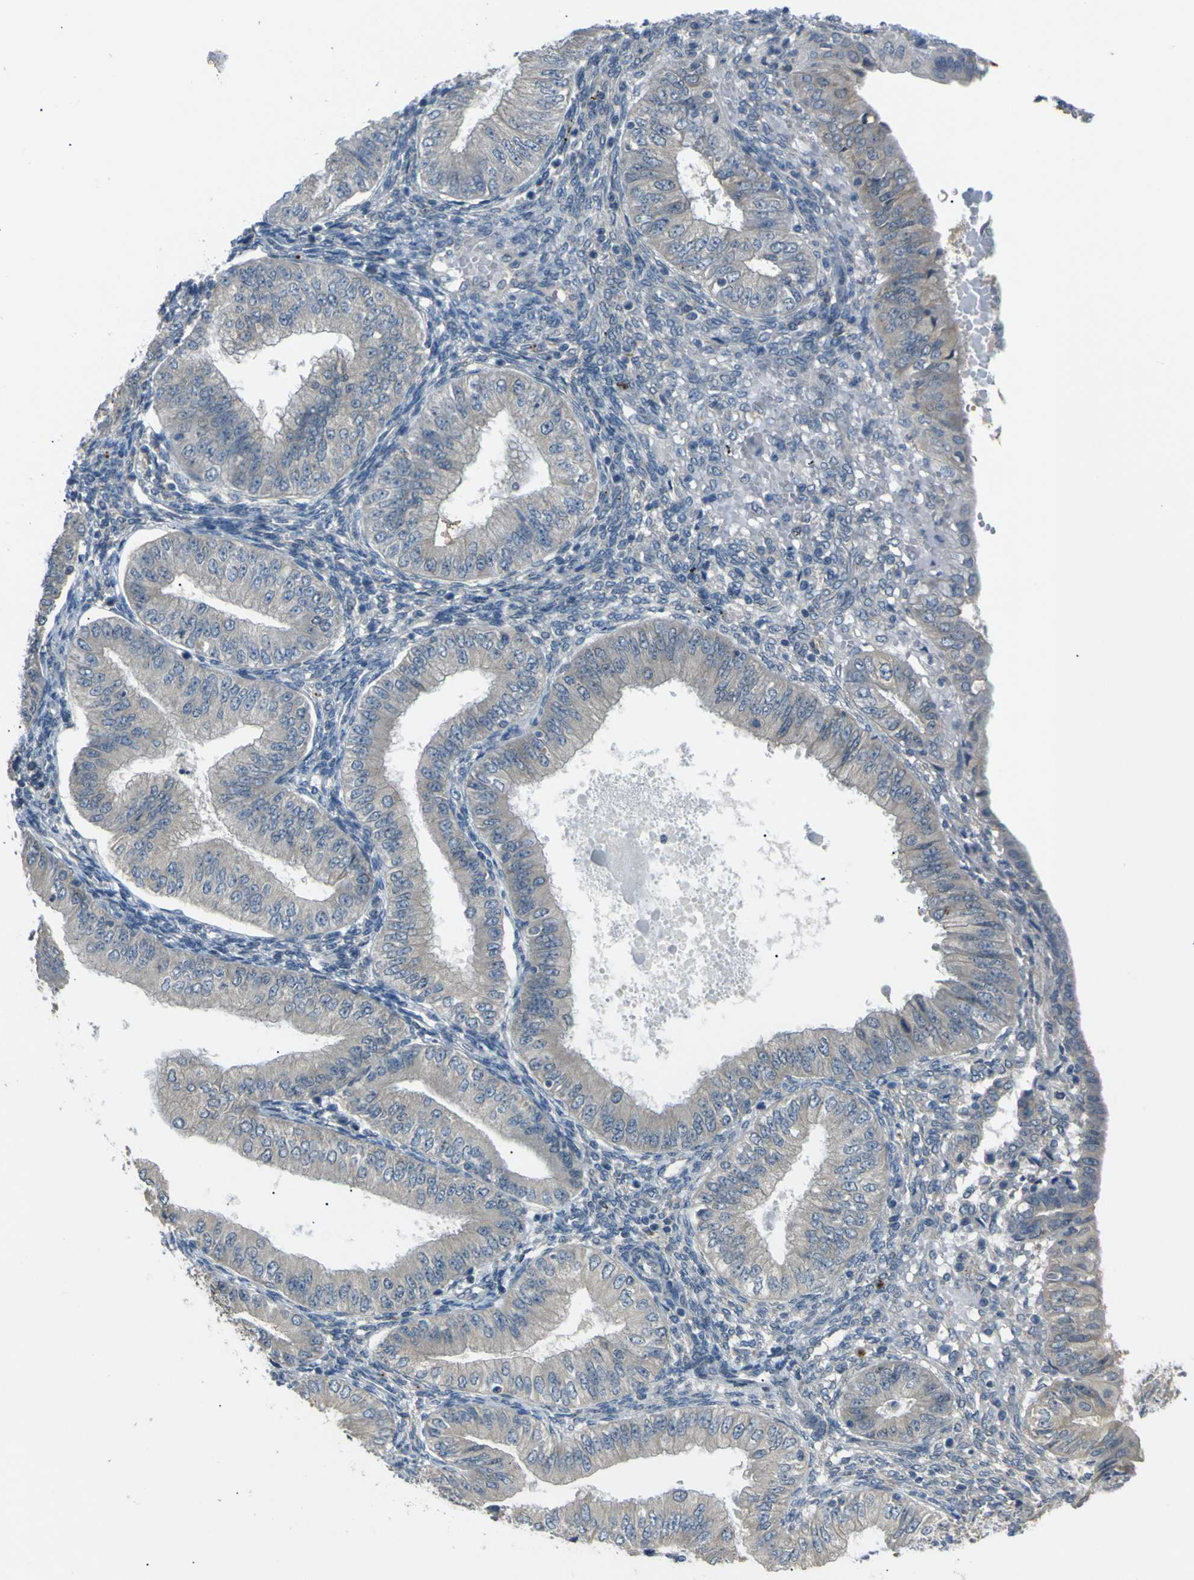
{"staining": {"intensity": "negative", "quantity": "none", "location": "none"}, "tissue": "endometrial cancer", "cell_type": "Tumor cells", "image_type": "cancer", "snomed": [{"axis": "morphology", "description": "Normal tissue, NOS"}, {"axis": "morphology", "description": "Adenocarcinoma, NOS"}, {"axis": "topography", "description": "Endometrium"}], "caption": "This is an IHC image of endometrial cancer. There is no expression in tumor cells.", "gene": "C6orf89", "patient": {"sex": "female", "age": 53}}